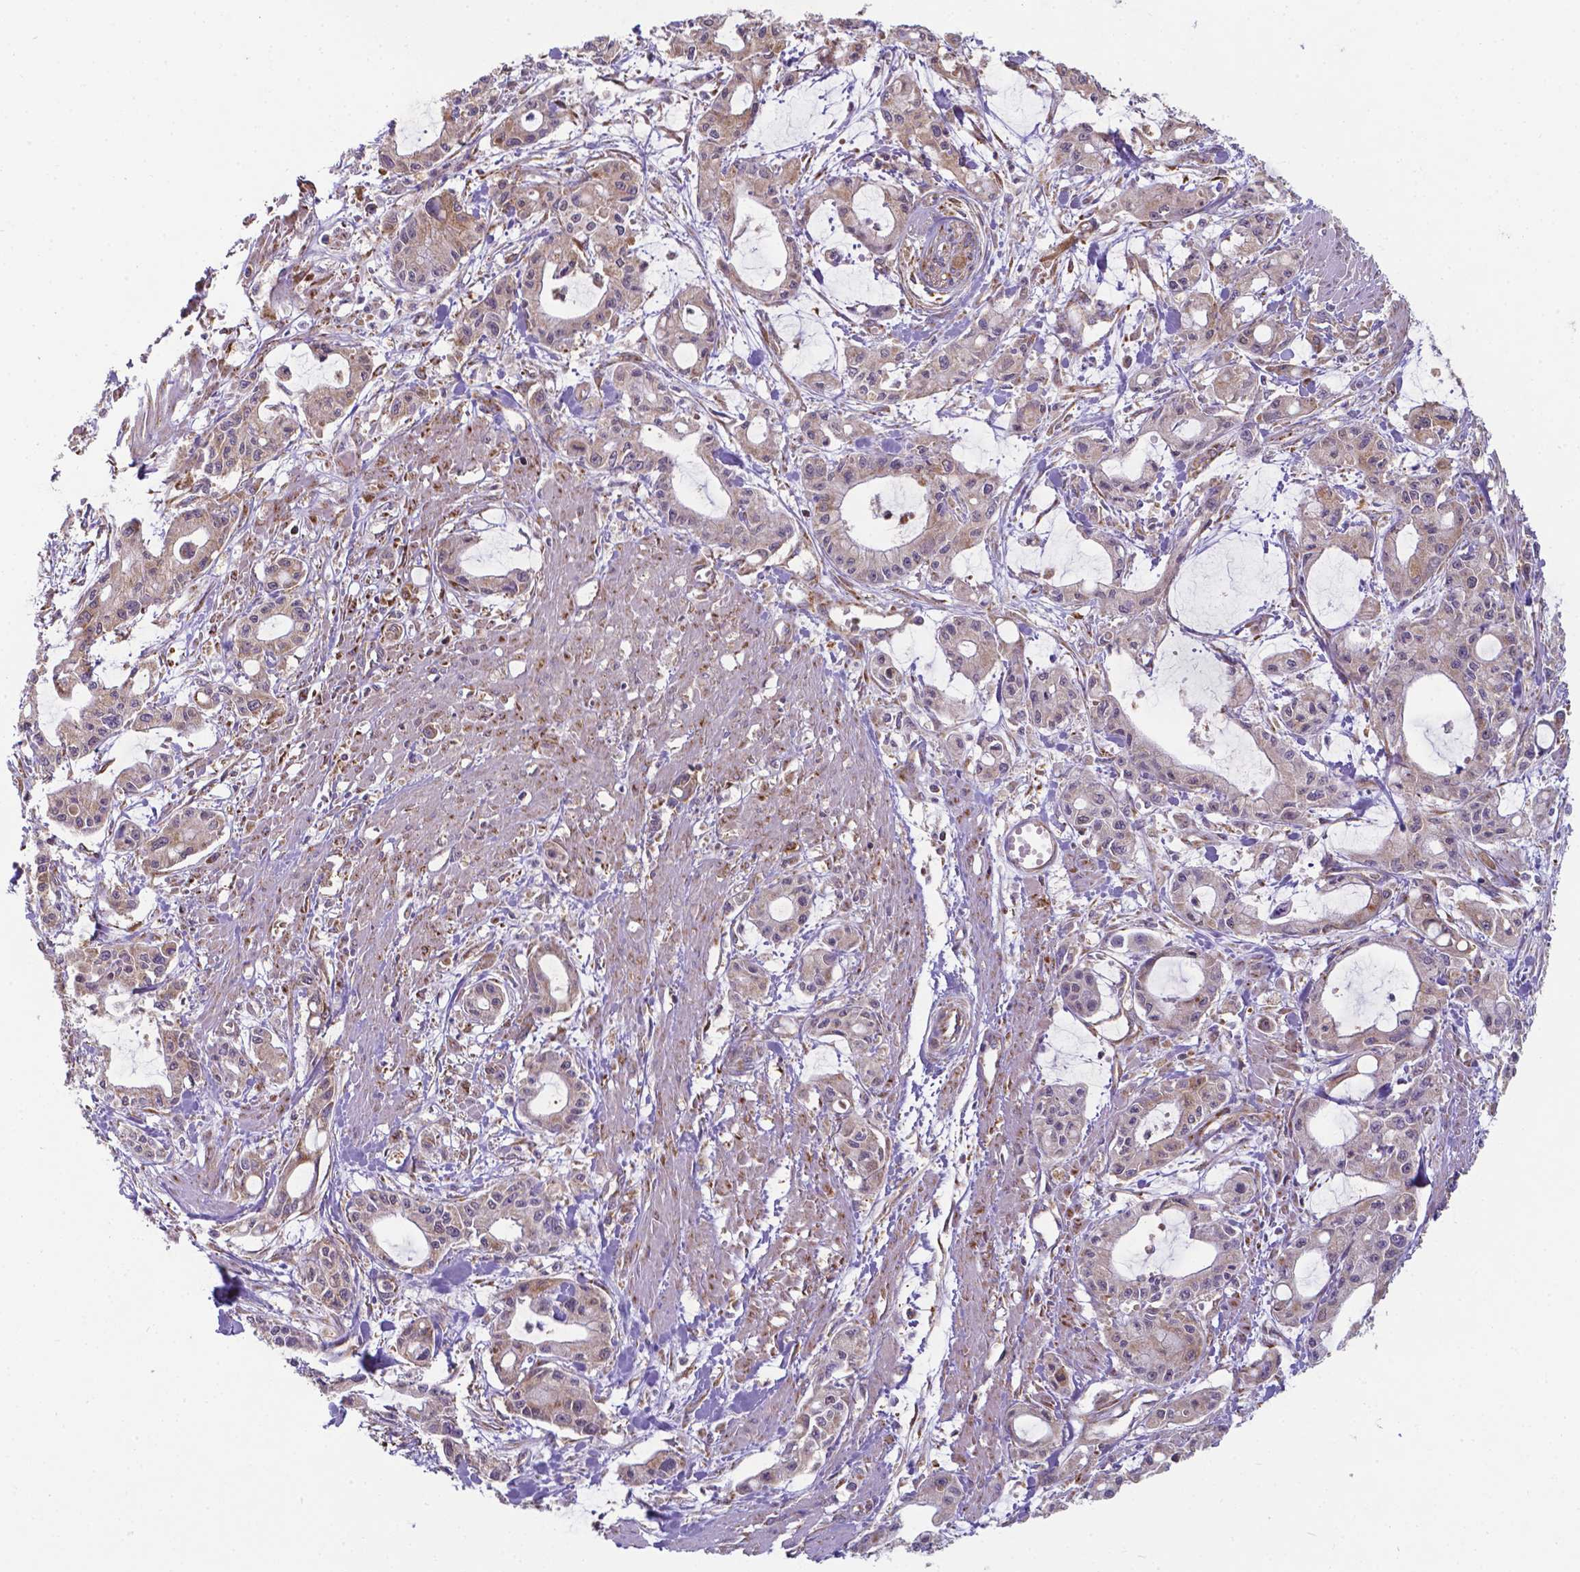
{"staining": {"intensity": "weak", "quantity": "<25%", "location": "cytoplasmic/membranous"}, "tissue": "pancreatic cancer", "cell_type": "Tumor cells", "image_type": "cancer", "snomed": [{"axis": "morphology", "description": "Adenocarcinoma, NOS"}, {"axis": "topography", "description": "Pancreas"}], "caption": "There is no significant staining in tumor cells of adenocarcinoma (pancreatic).", "gene": "FAM114A1", "patient": {"sex": "male", "age": 48}}